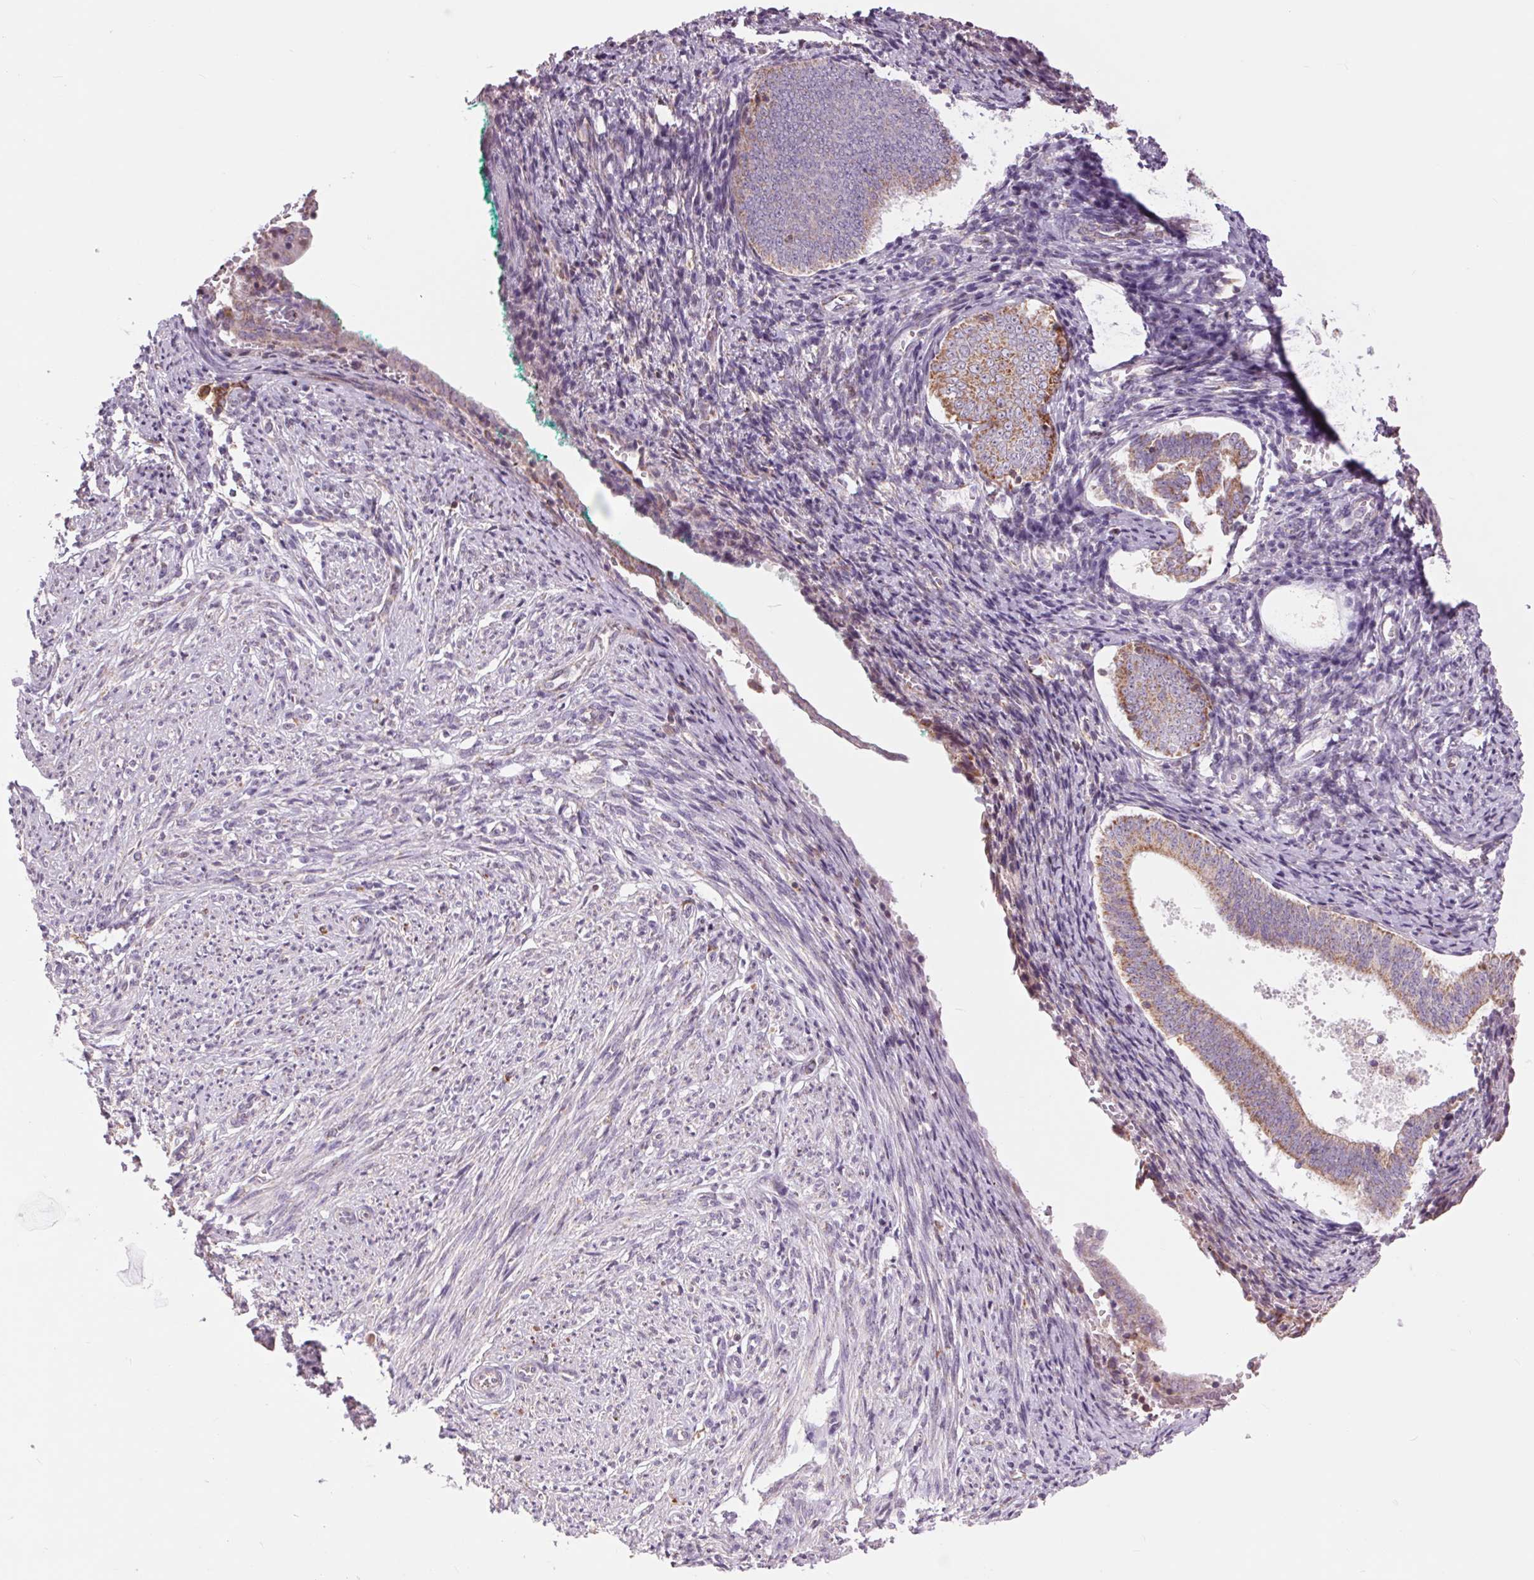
{"staining": {"intensity": "negative", "quantity": "none", "location": "none"}, "tissue": "endometrium", "cell_type": "Cells in endometrial stroma", "image_type": "normal", "snomed": [{"axis": "morphology", "description": "Normal tissue, NOS"}, {"axis": "topography", "description": "Endometrium"}], "caption": "Immunohistochemistry of unremarkable endometrium shows no expression in cells in endometrial stroma.", "gene": "COX6A1", "patient": {"sex": "female", "age": 50}}